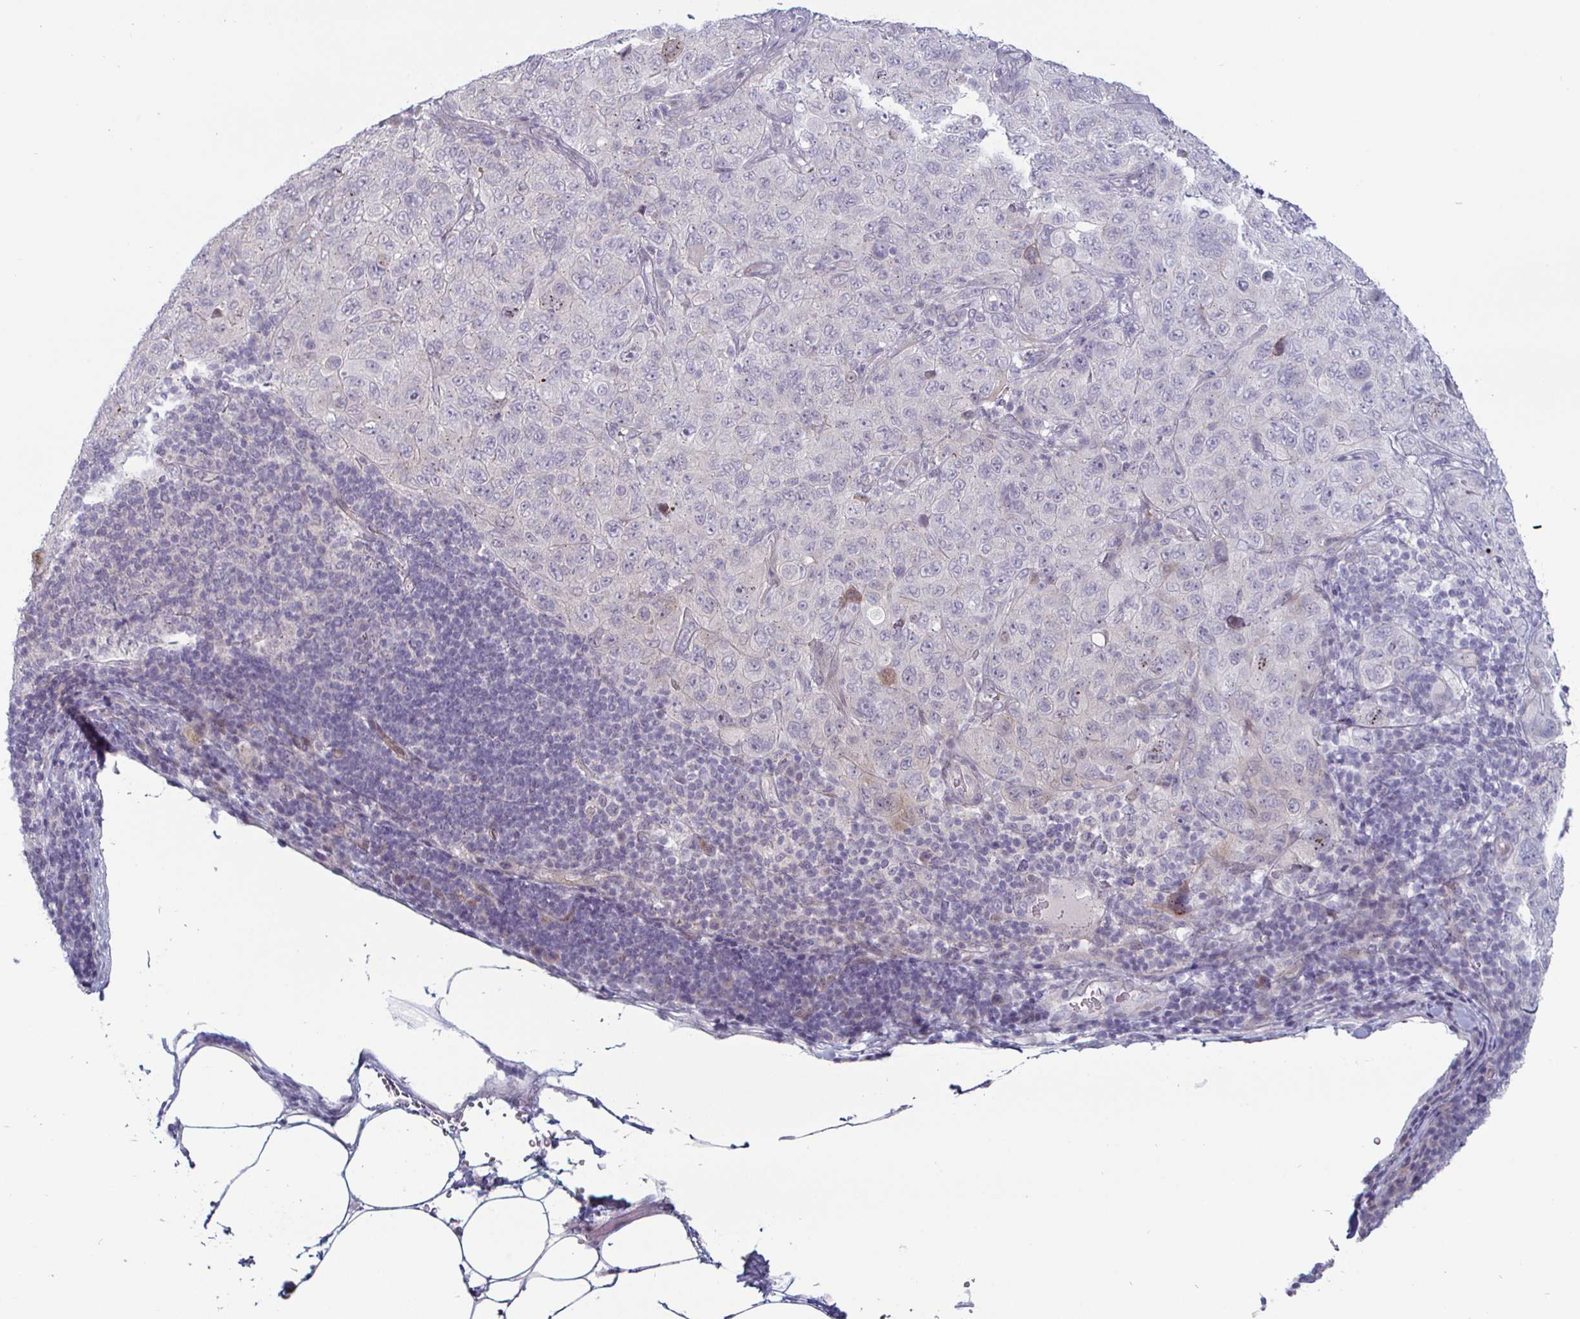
{"staining": {"intensity": "negative", "quantity": "none", "location": "none"}, "tissue": "pancreatic cancer", "cell_type": "Tumor cells", "image_type": "cancer", "snomed": [{"axis": "morphology", "description": "Adenocarcinoma, NOS"}, {"axis": "topography", "description": "Pancreas"}], "caption": "Immunohistochemistry (IHC) of pancreatic cancer (adenocarcinoma) reveals no staining in tumor cells.", "gene": "DMRTB1", "patient": {"sex": "male", "age": 68}}